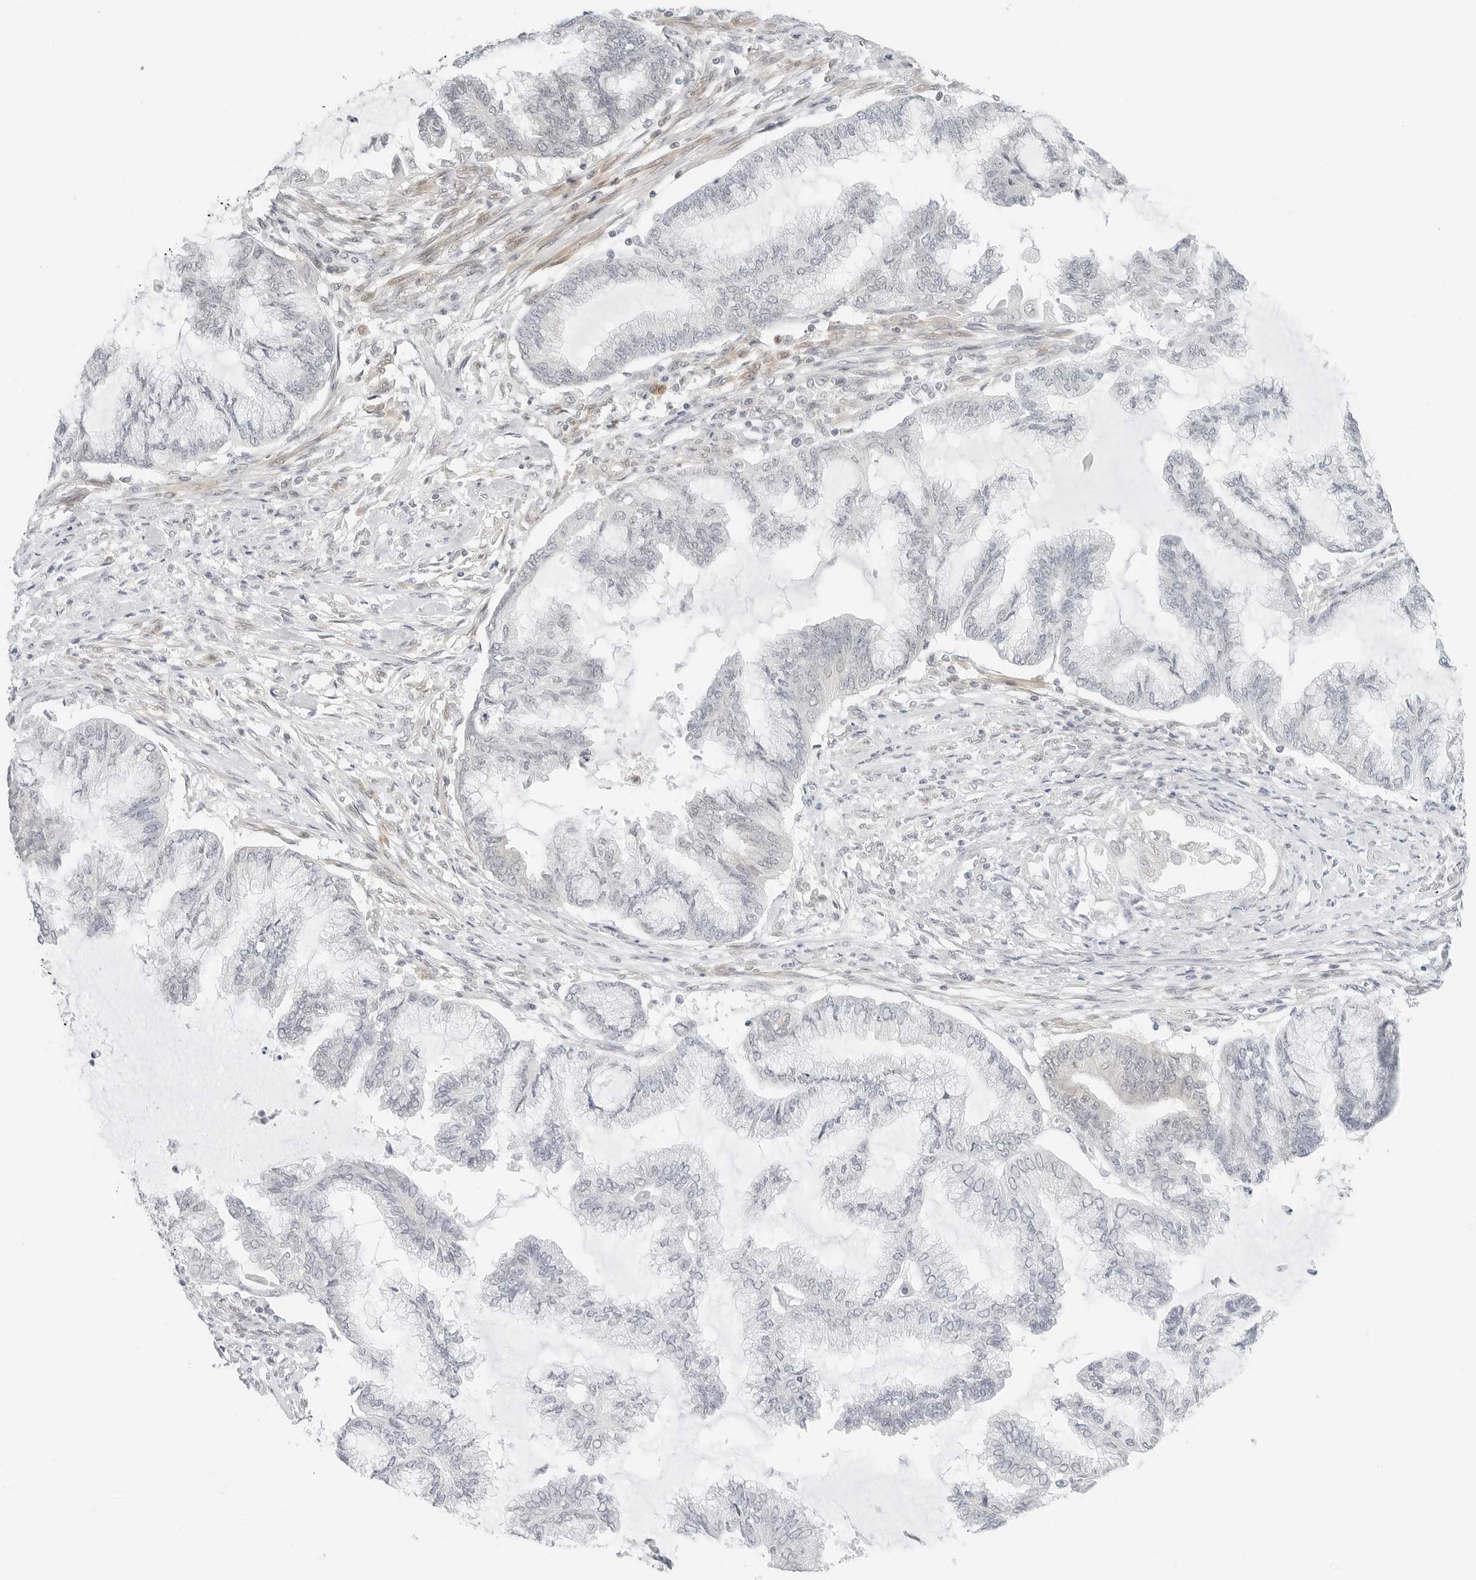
{"staining": {"intensity": "negative", "quantity": "none", "location": "none"}, "tissue": "endometrial cancer", "cell_type": "Tumor cells", "image_type": "cancer", "snomed": [{"axis": "morphology", "description": "Adenocarcinoma, NOS"}, {"axis": "topography", "description": "Endometrium"}], "caption": "This micrograph is of endometrial cancer stained with immunohistochemistry to label a protein in brown with the nuclei are counter-stained blue. There is no staining in tumor cells. (DAB (3,3'-diaminobenzidine) IHC visualized using brightfield microscopy, high magnification).", "gene": "NEO1", "patient": {"sex": "female", "age": 86}}